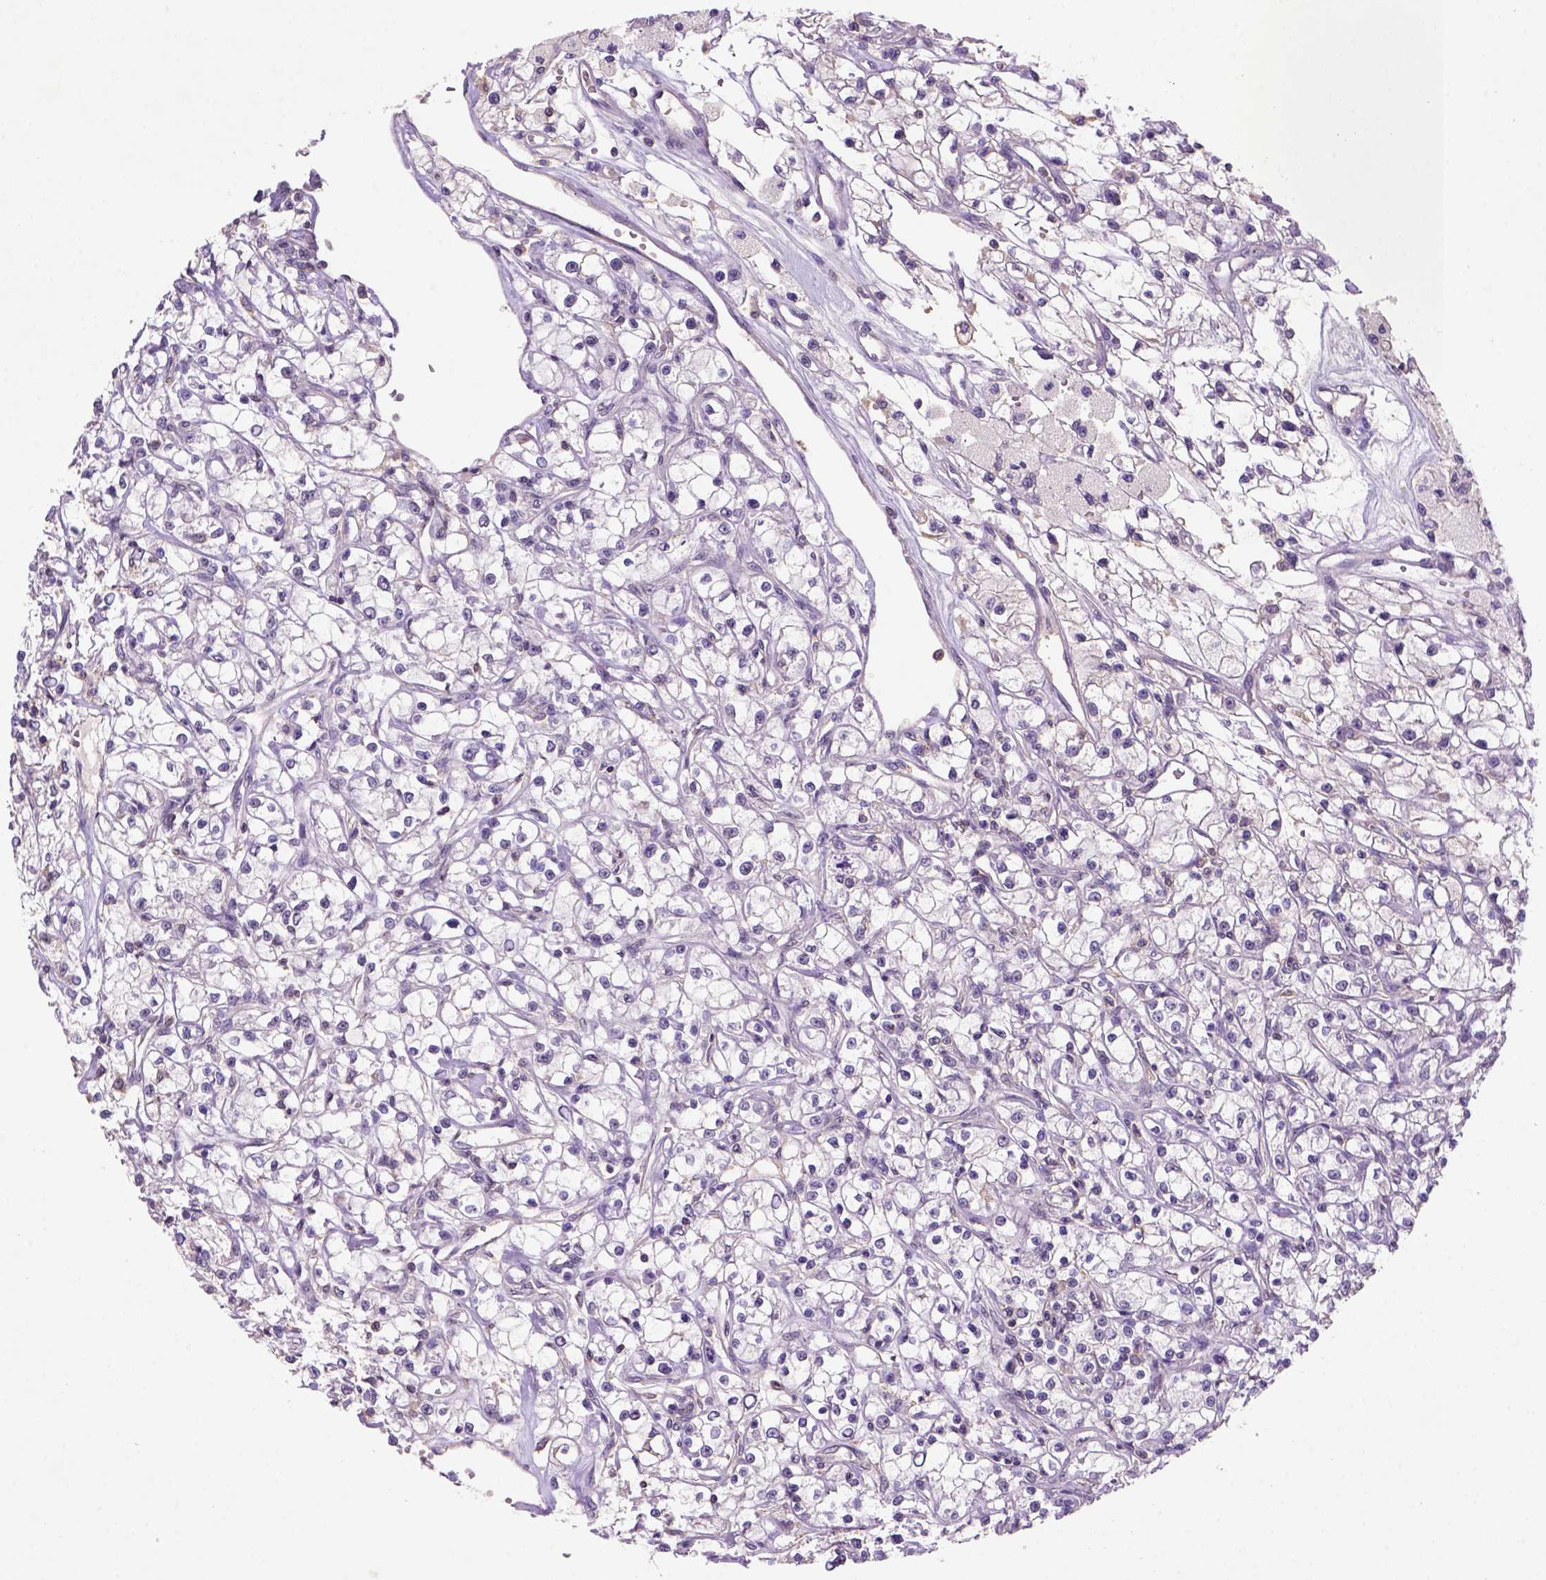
{"staining": {"intensity": "weak", "quantity": "<25%", "location": "cytoplasmic/membranous"}, "tissue": "renal cancer", "cell_type": "Tumor cells", "image_type": "cancer", "snomed": [{"axis": "morphology", "description": "Adenocarcinoma, NOS"}, {"axis": "topography", "description": "Kidney"}], "caption": "DAB (3,3'-diaminobenzidine) immunohistochemical staining of adenocarcinoma (renal) shows no significant staining in tumor cells.", "gene": "SCML4", "patient": {"sex": "female", "age": 59}}